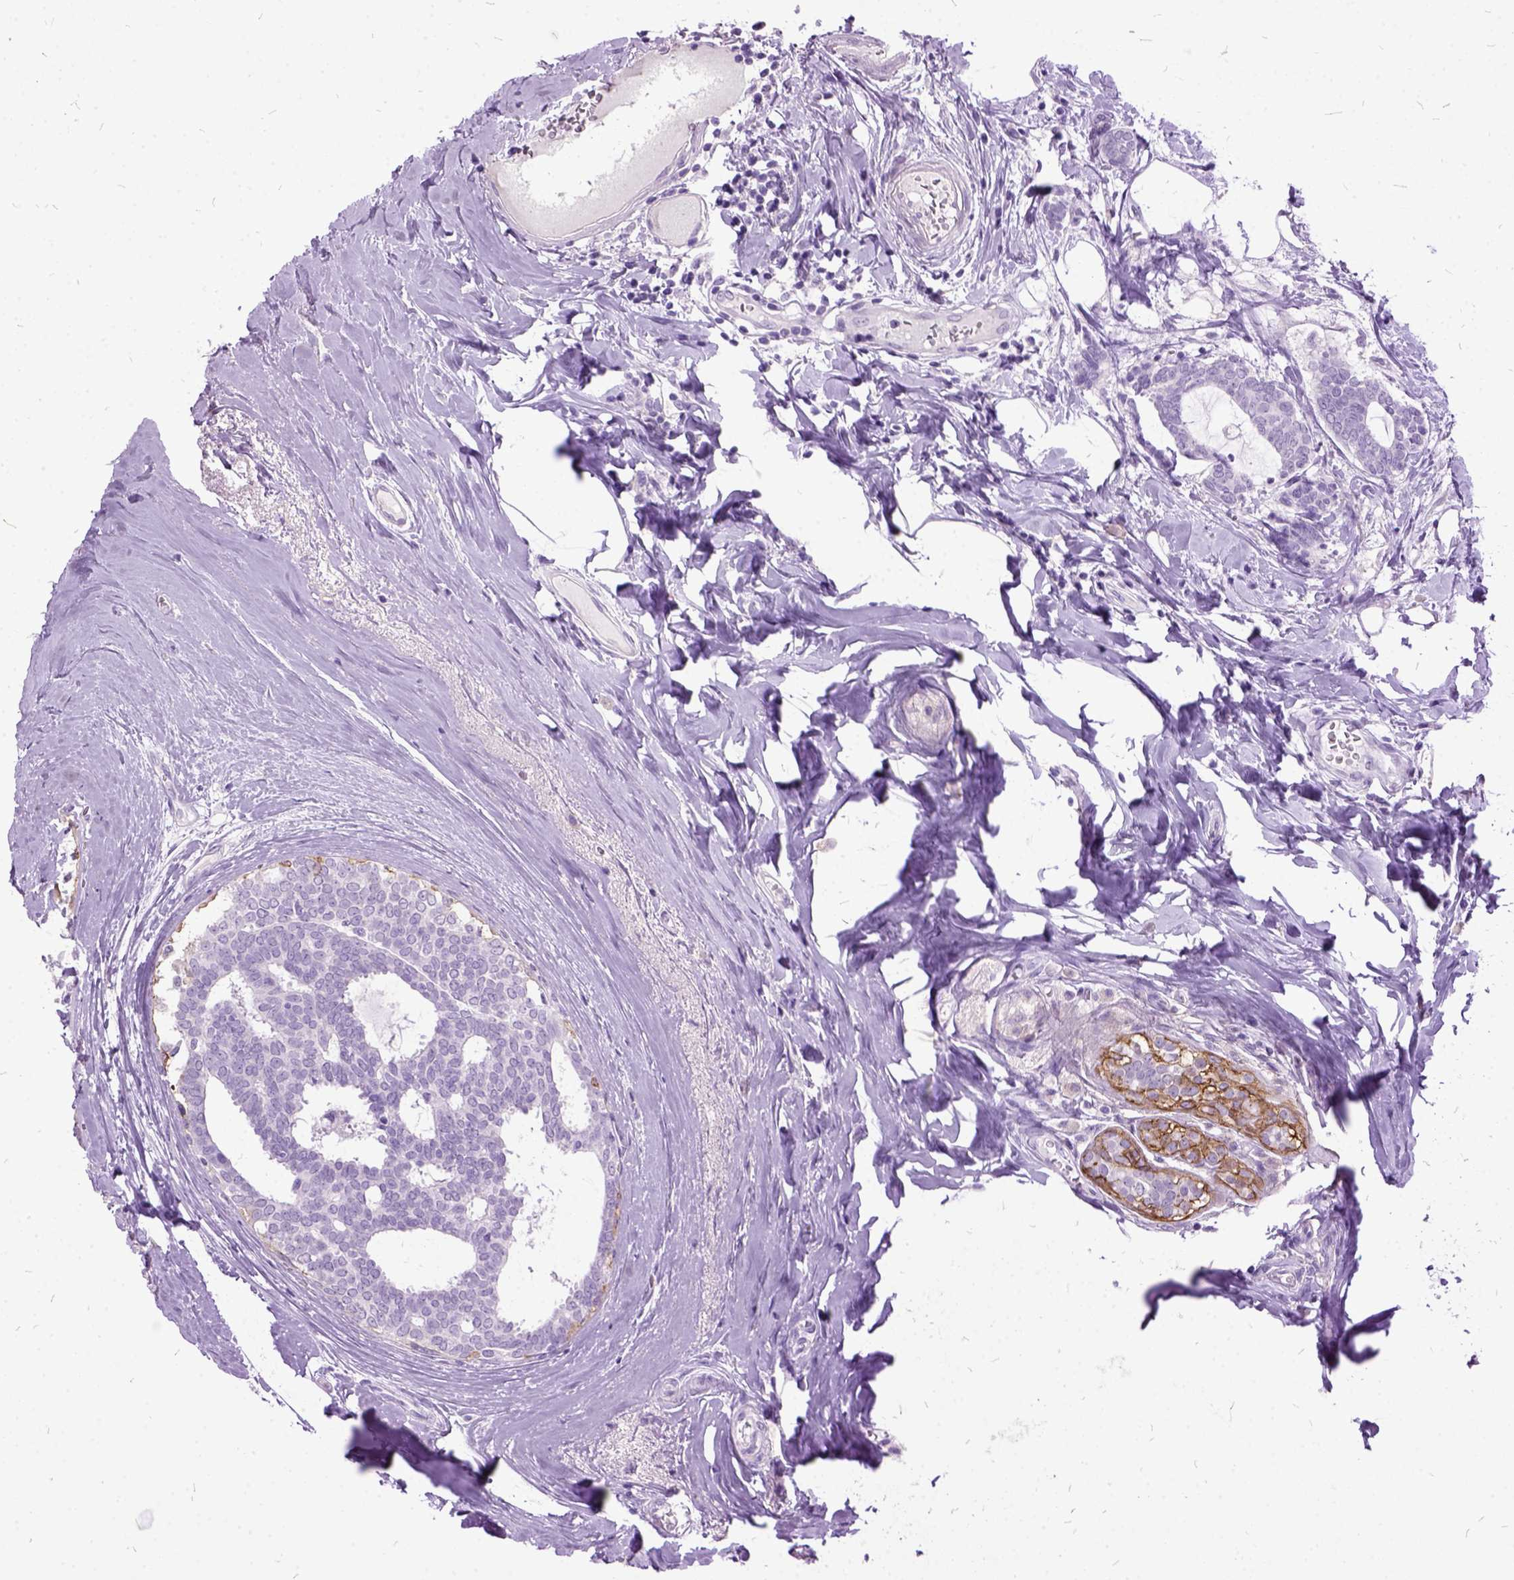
{"staining": {"intensity": "moderate", "quantity": "<25%", "location": "cytoplasmic/membranous"}, "tissue": "breast cancer", "cell_type": "Tumor cells", "image_type": "cancer", "snomed": [{"axis": "morphology", "description": "Intraductal carcinoma, in situ"}, {"axis": "morphology", "description": "Duct carcinoma"}, {"axis": "morphology", "description": "Lobular carcinoma, in situ"}, {"axis": "topography", "description": "Breast"}], "caption": "A high-resolution histopathology image shows immunohistochemistry staining of breast cancer, which displays moderate cytoplasmic/membranous positivity in about <25% of tumor cells.", "gene": "MME", "patient": {"sex": "female", "age": 44}}